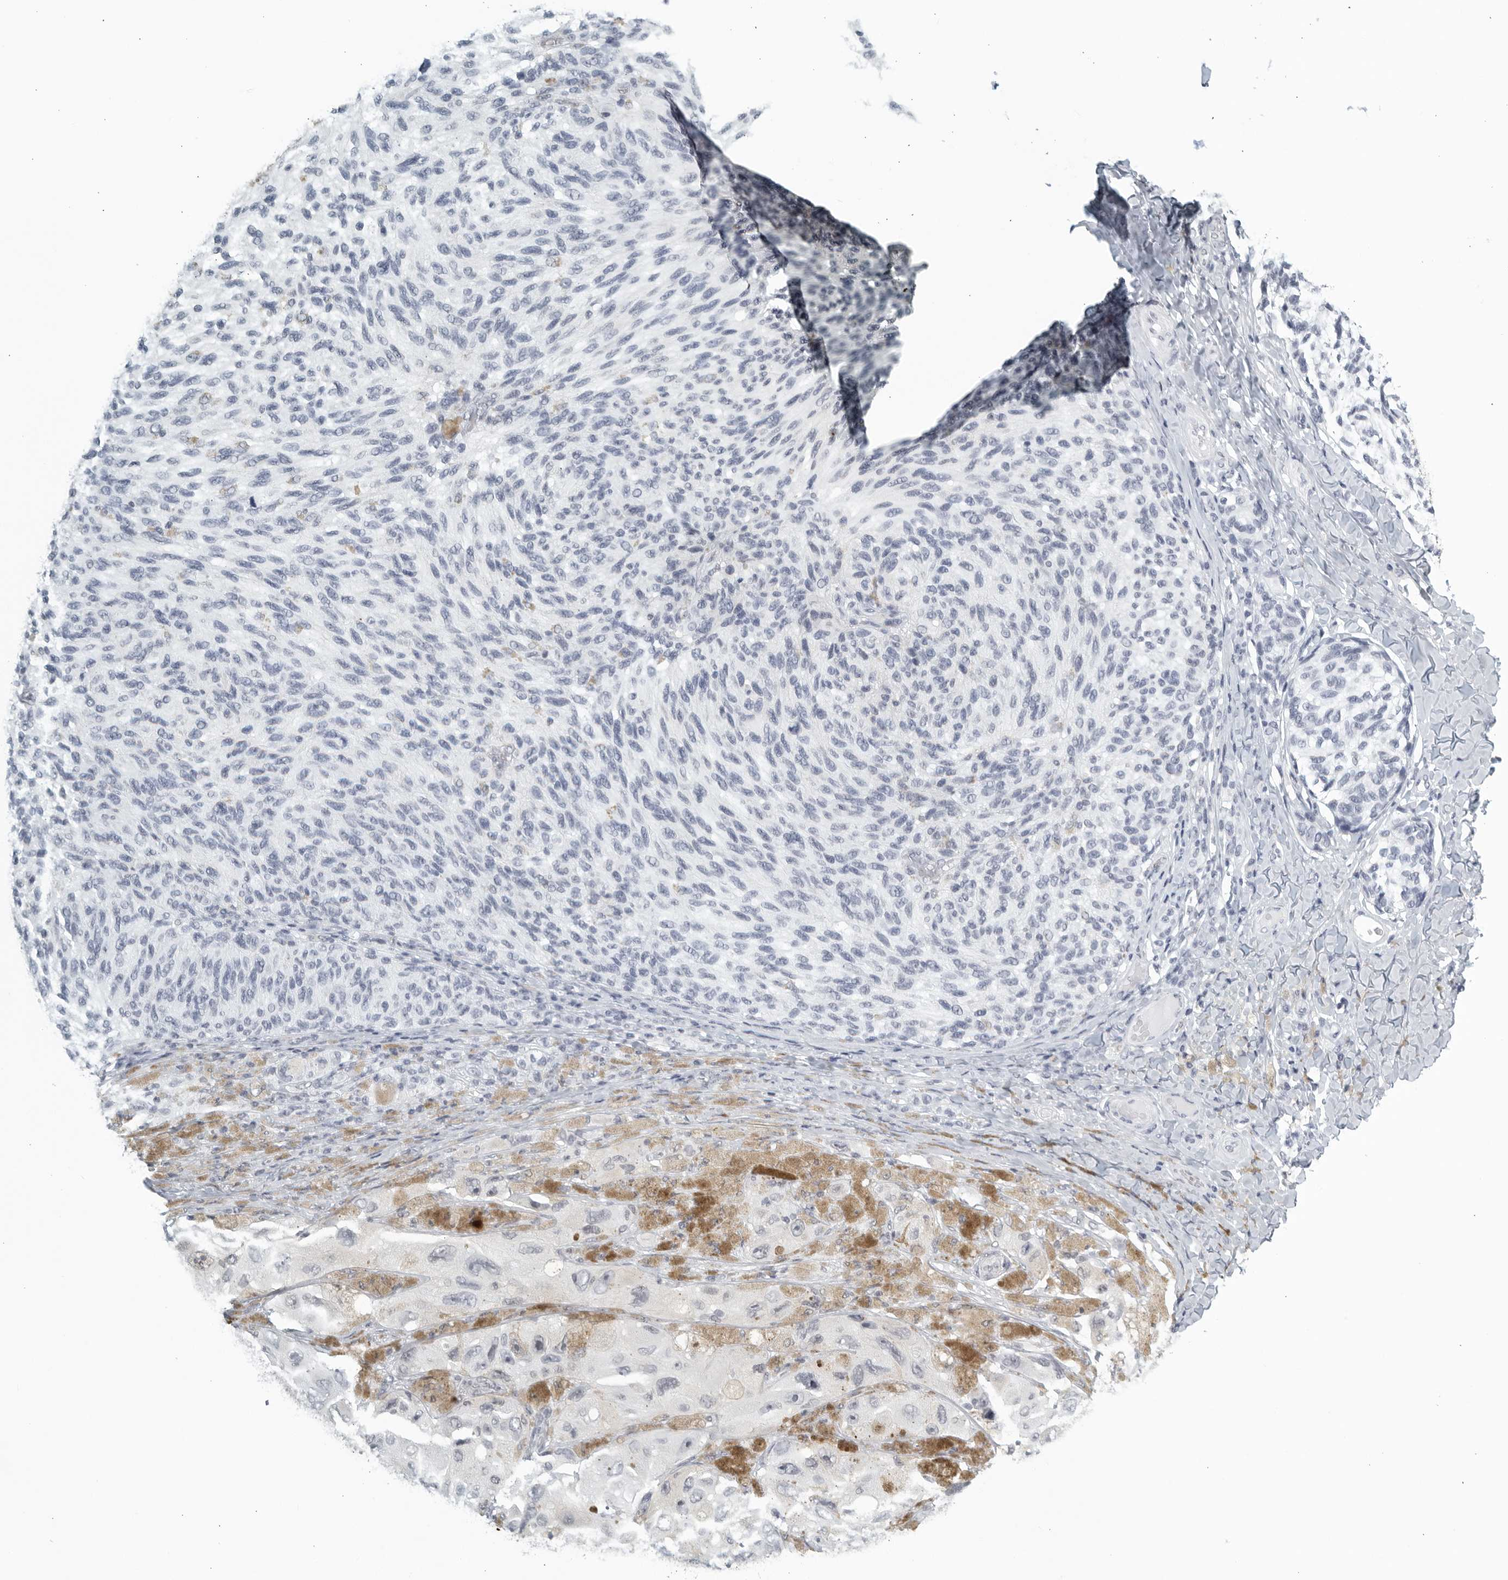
{"staining": {"intensity": "negative", "quantity": "none", "location": "none"}, "tissue": "melanoma", "cell_type": "Tumor cells", "image_type": "cancer", "snomed": [{"axis": "morphology", "description": "Malignant melanoma, NOS"}, {"axis": "topography", "description": "Skin"}], "caption": "Melanoma stained for a protein using immunohistochemistry reveals no staining tumor cells.", "gene": "KLK7", "patient": {"sex": "female", "age": 73}}